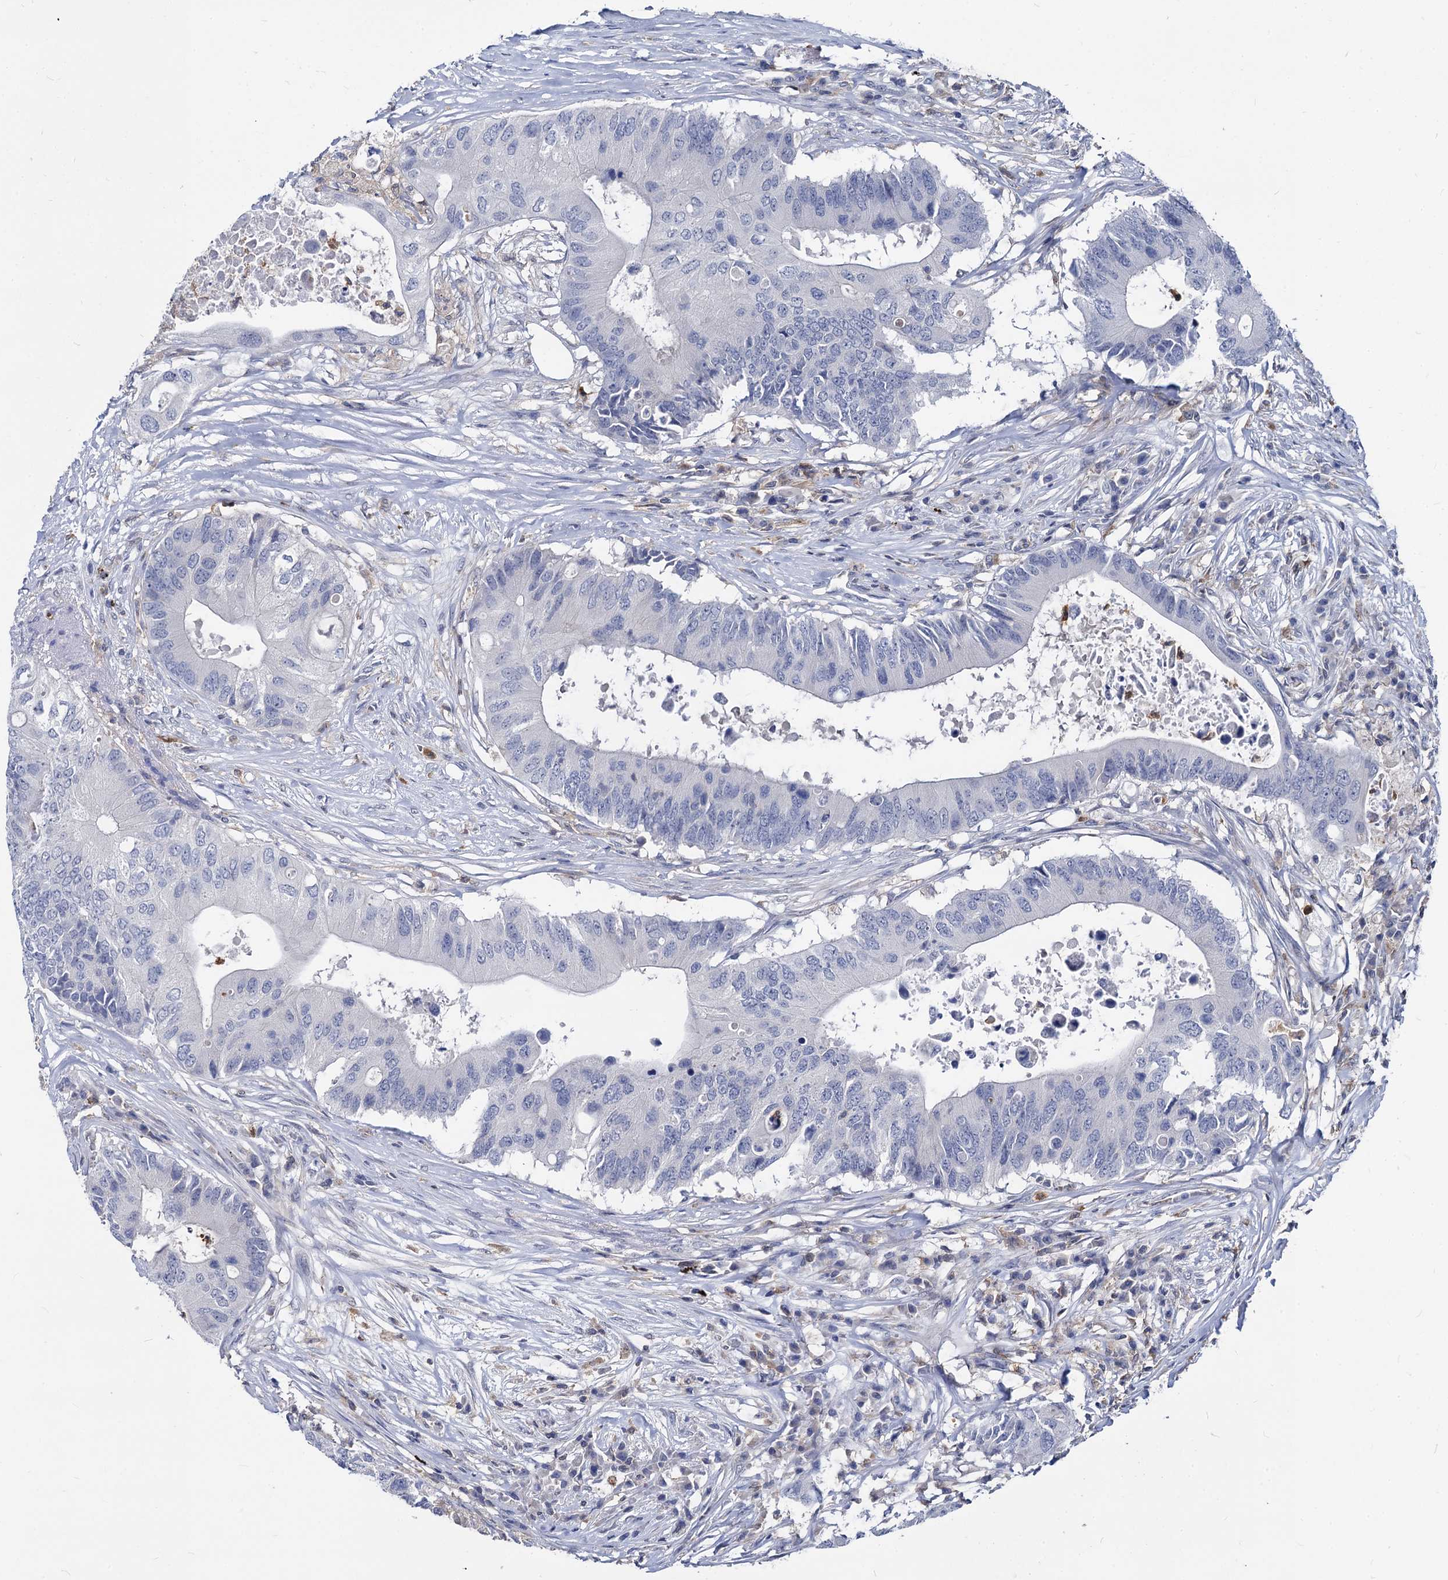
{"staining": {"intensity": "negative", "quantity": "none", "location": "none"}, "tissue": "colorectal cancer", "cell_type": "Tumor cells", "image_type": "cancer", "snomed": [{"axis": "morphology", "description": "Adenocarcinoma, NOS"}, {"axis": "topography", "description": "Colon"}], "caption": "Tumor cells are negative for protein expression in human colorectal adenocarcinoma. Brightfield microscopy of IHC stained with DAB (brown) and hematoxylin (blue), captured at high magnification.", "gene": "RHOG", "patient": {"sex": "male", "age": 71}}